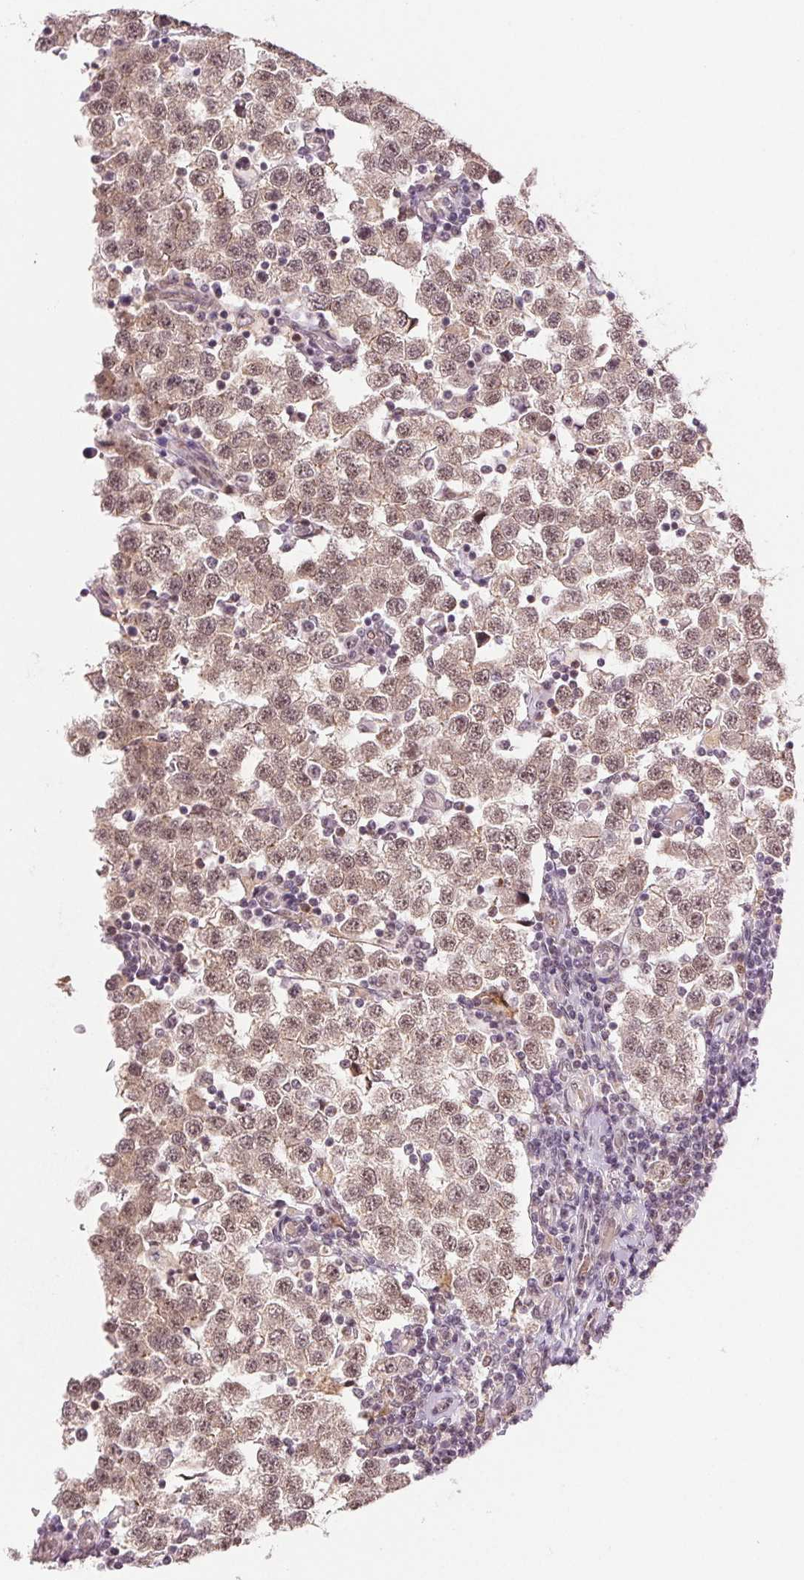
{"staining": {"intensity": "moderate", "quantity": ">75%", "location": "cytoplasmic/membranous,nuclear"}, "tissue": "testis cancer", "cell_type": "Tumor cells", "image_type": "cancer", "snomed": [{"axis": "morphology", "description": "Seminoma, NOS"}, {"axis": "topography", "description": "Testis"}], "caption": "Moderate cytoplasmic/membranous and nuclear staining for a protein is identified in approximately >75% of tumor cells of testis cancer (seminoma) using immunohistochemistry (IHC).", "gene": "GRHL3", "patient": {"sex": "male", "age": 34}}